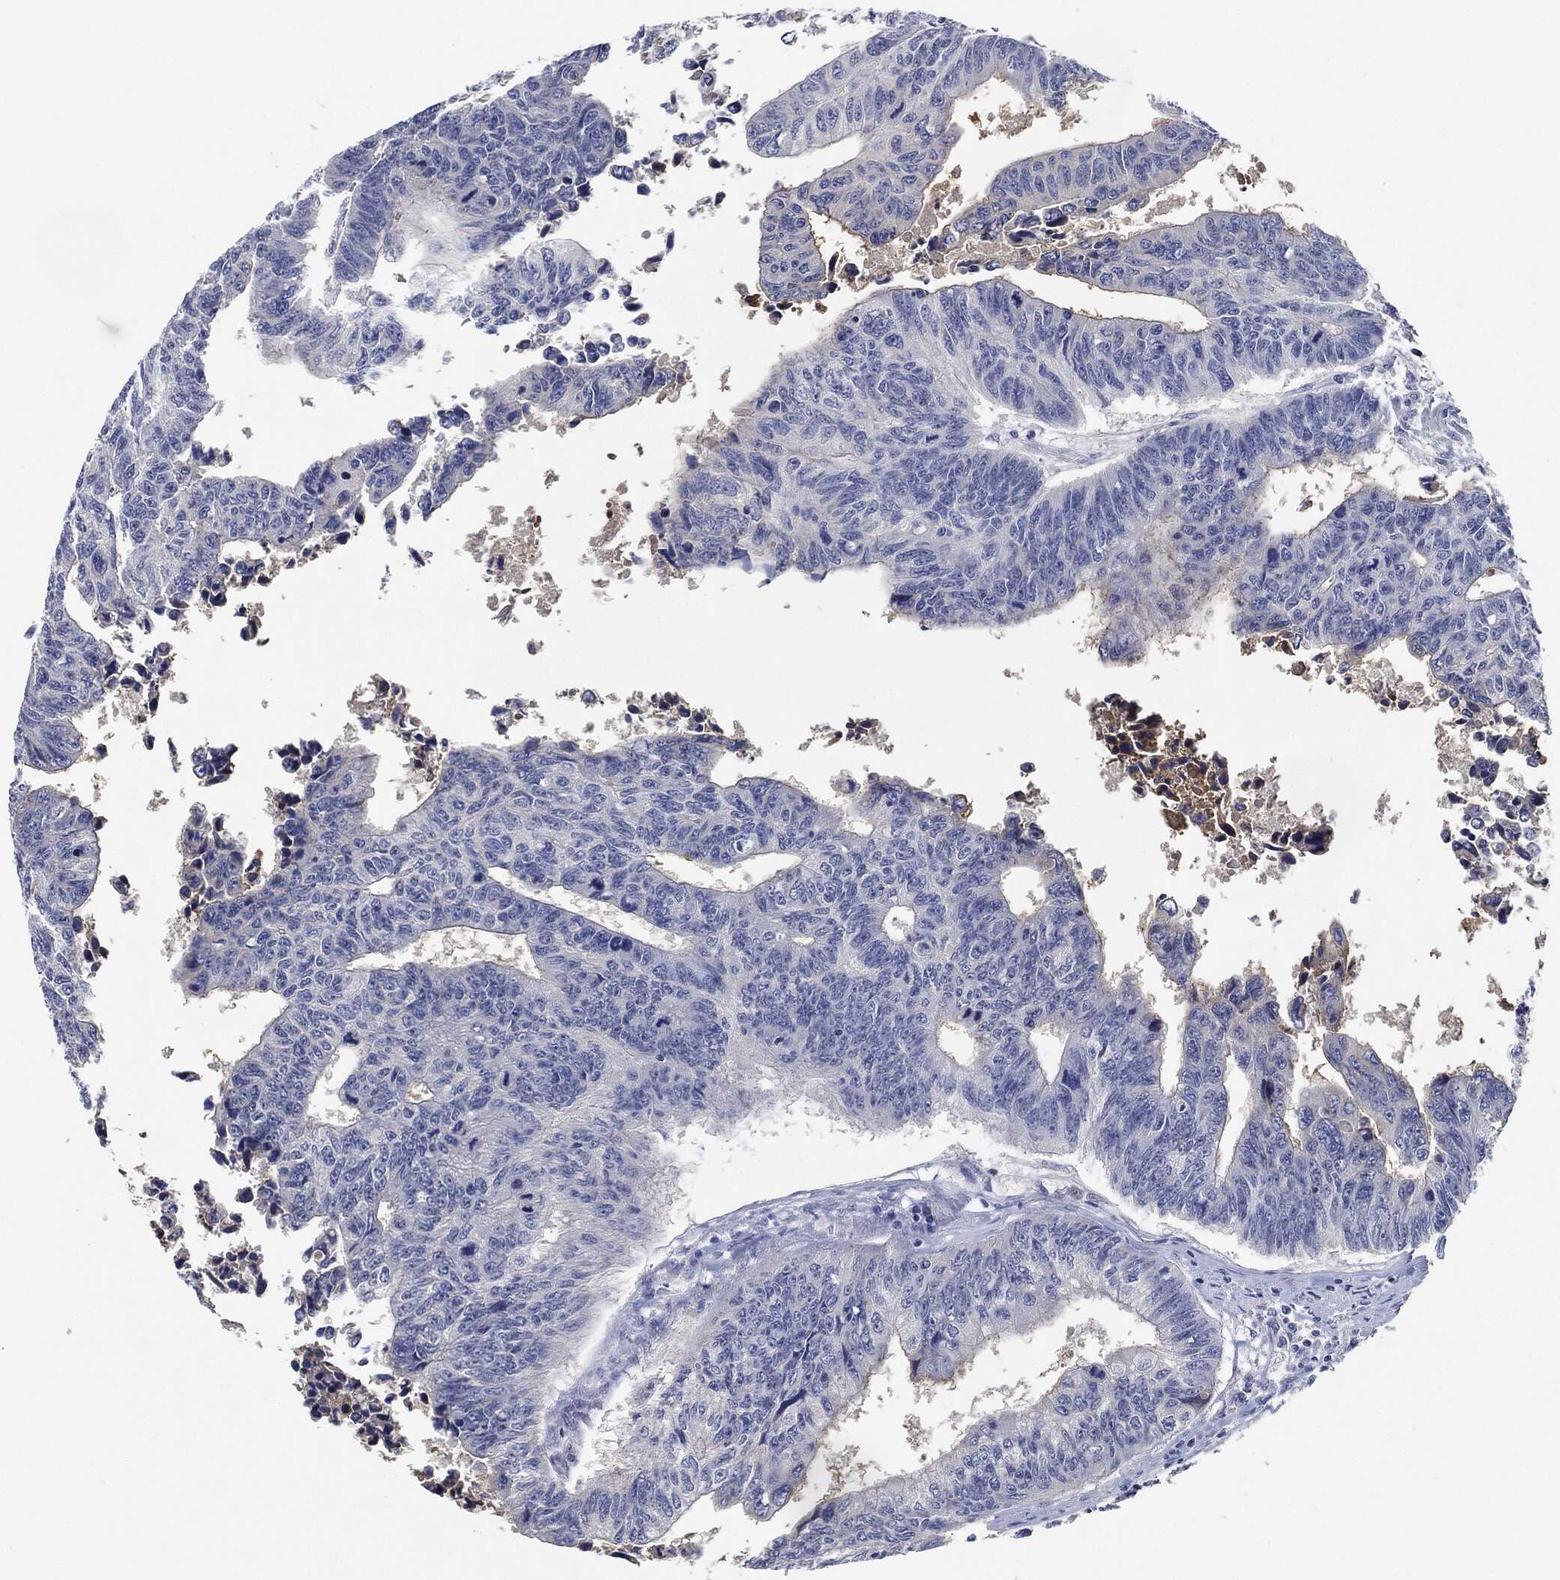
{"staining": {"intensity": "negative", "quantity": "none", "location": "none"}, "tissue": "colorectal cancer", "cell_type": "Tumor cells", "image_type": "cancer", "snomed": [{"axis": "morphology", "description": "Adenocarcinoma, NOS"}, {"axis": "topography", "description": "Rectum"}], "caption": "Micrograph shows no protein staining in tumor cells of adenocarcinoma (colorectal) tissue.", "gene": "NTRK1", "patient": {"sex": "female", "age": 85}}